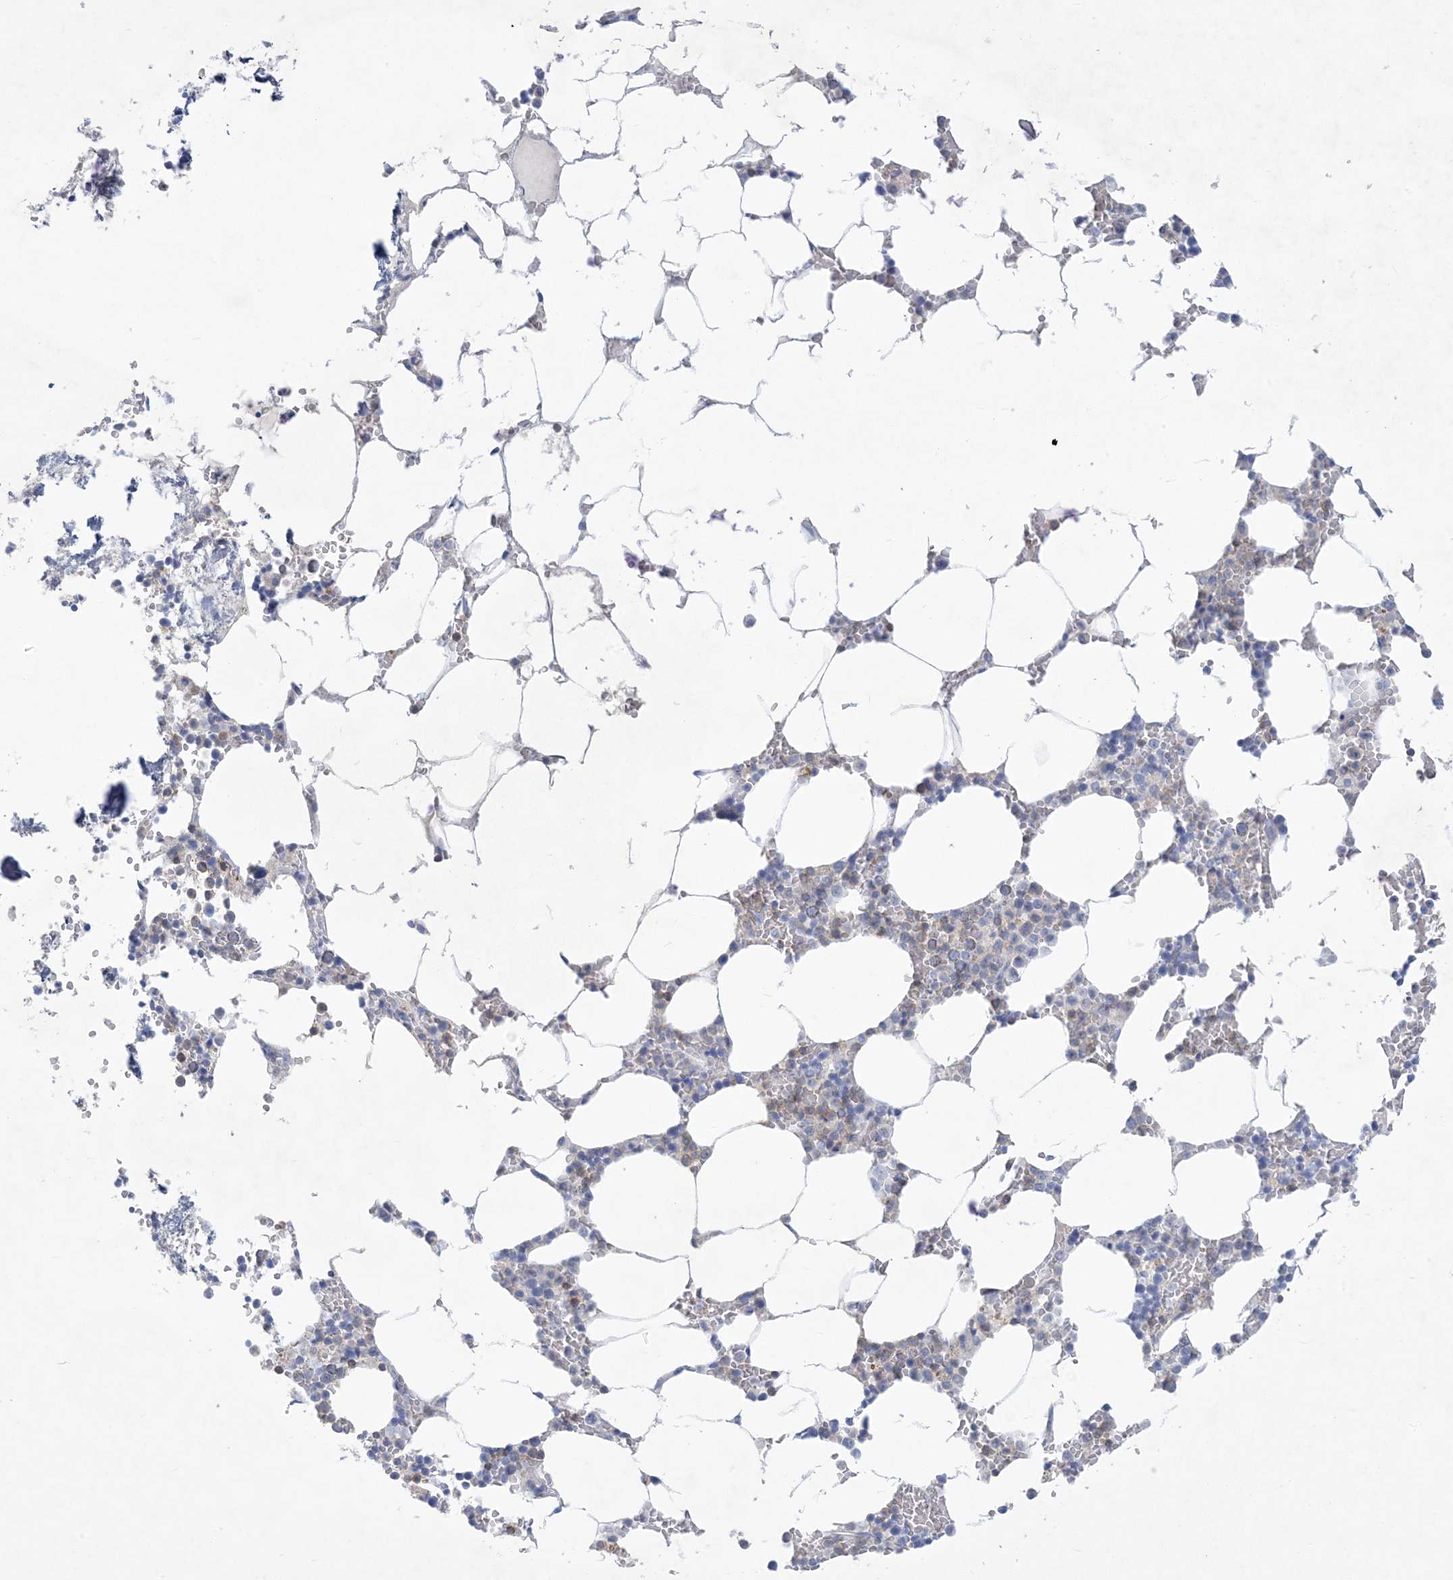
{"staining": {"intensity": "moderate", "quantity": "<25%", "location": "cytoplasmic/membranous"}, "tissue": "bone marrow", "cell_type": "Hematopoietic cells", "image_type": "normal", "snomed": [{"axis": "morphology", "description": "Normal tissue, NOS"}, {"axis": "topography", "description": "Bone marrow"}], "caption": "Immunohistochemical staining of benign human bone marrow exhibits low levels of moderate cytoplasmic/membranous staining in approximately <25% of hematopoietic cells.", "gene": "PSD4", "patient": {"sex": "male", "age": 70}}